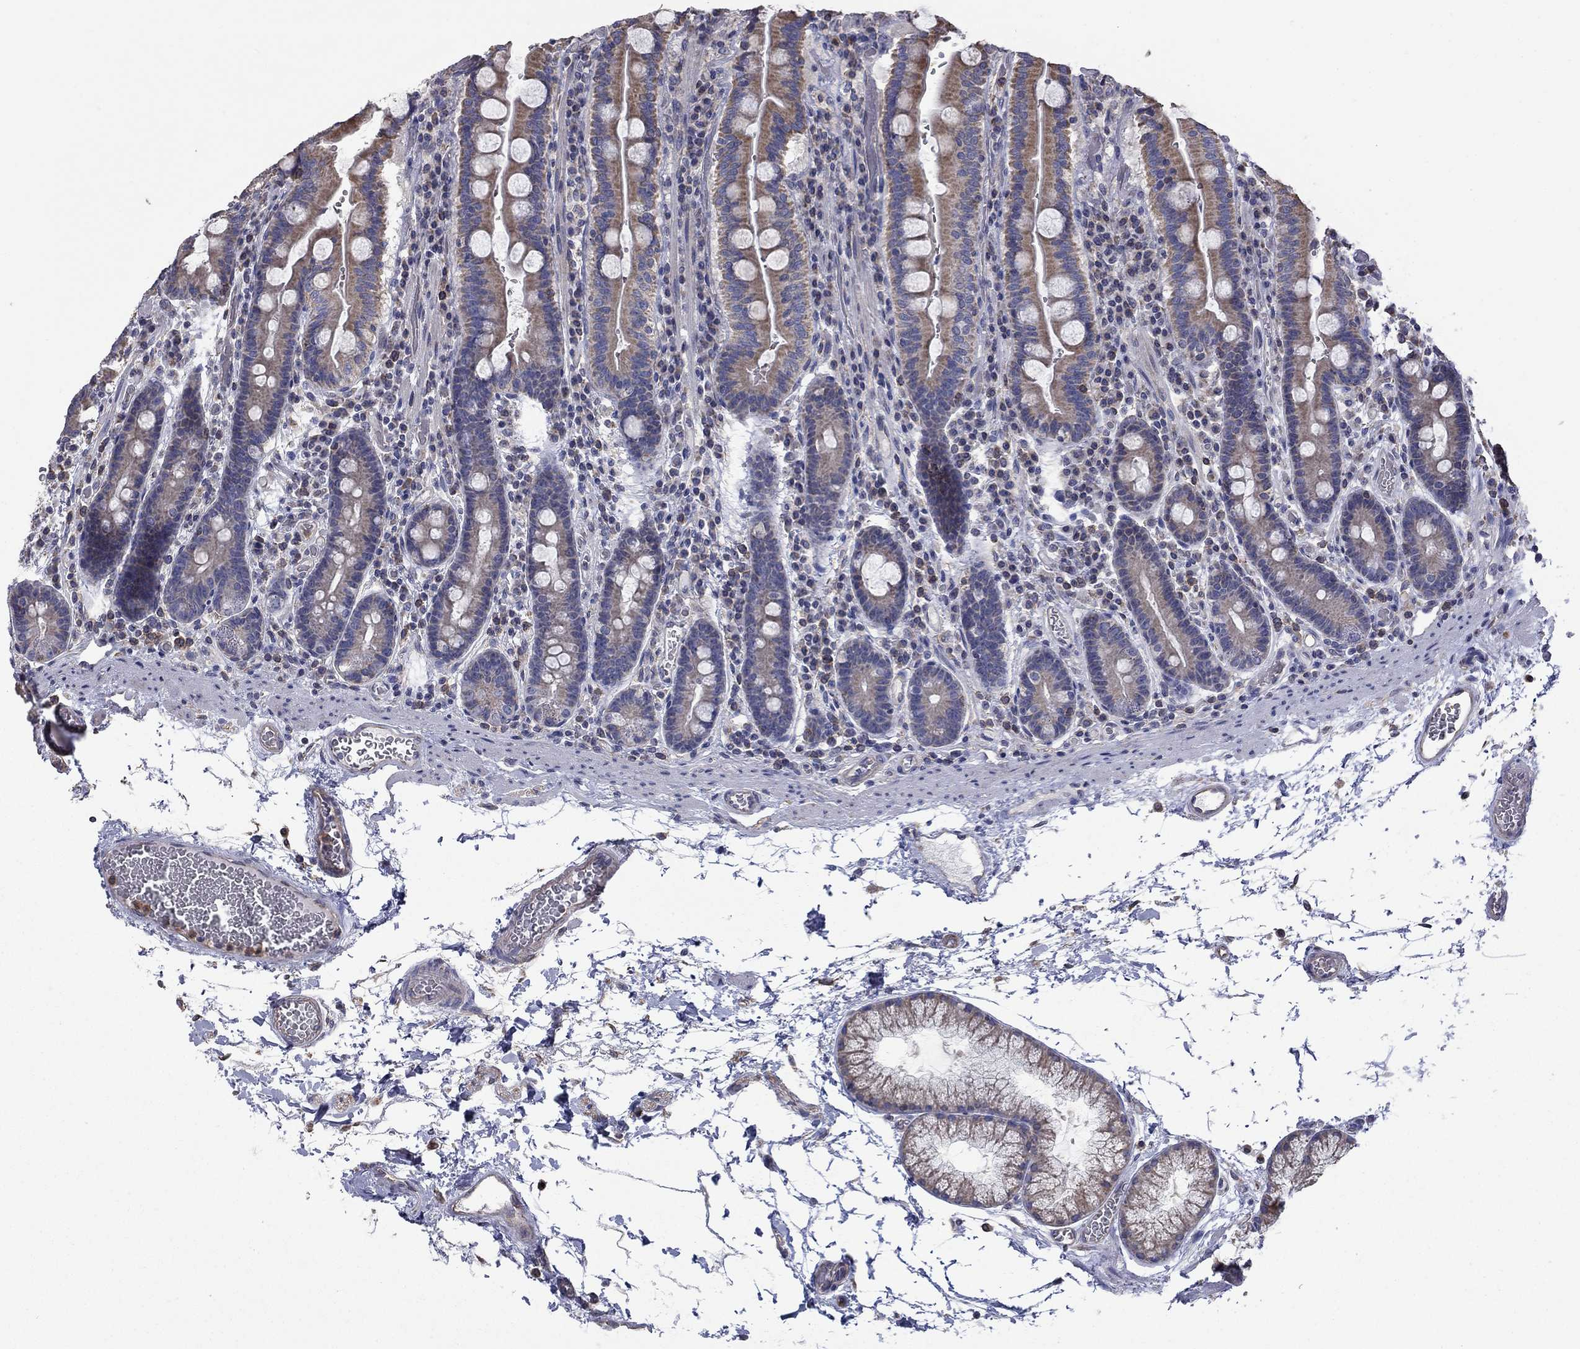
{"staining": {"intensity": "weak", "quantity": ">75%", "location": "cytoplasmic/membranous"}, "tissue": "duodenum", "cell_type": "Glandular cells", "image_type": "normal", "snomed": [{"axis": "morphology", "description": "Normal tissue, NOS"}, {"axis": "topography", "description": "Duodenum"}], "caption": "This histopathology image demonstrates immunohistochemistry staining of normal human duodenum, with low weak cytoplasmic/membranous expression in approximately >75% of glandular cells.", "gene": "CAMKK2", "patient": {"sex": "female", "age": 62}}